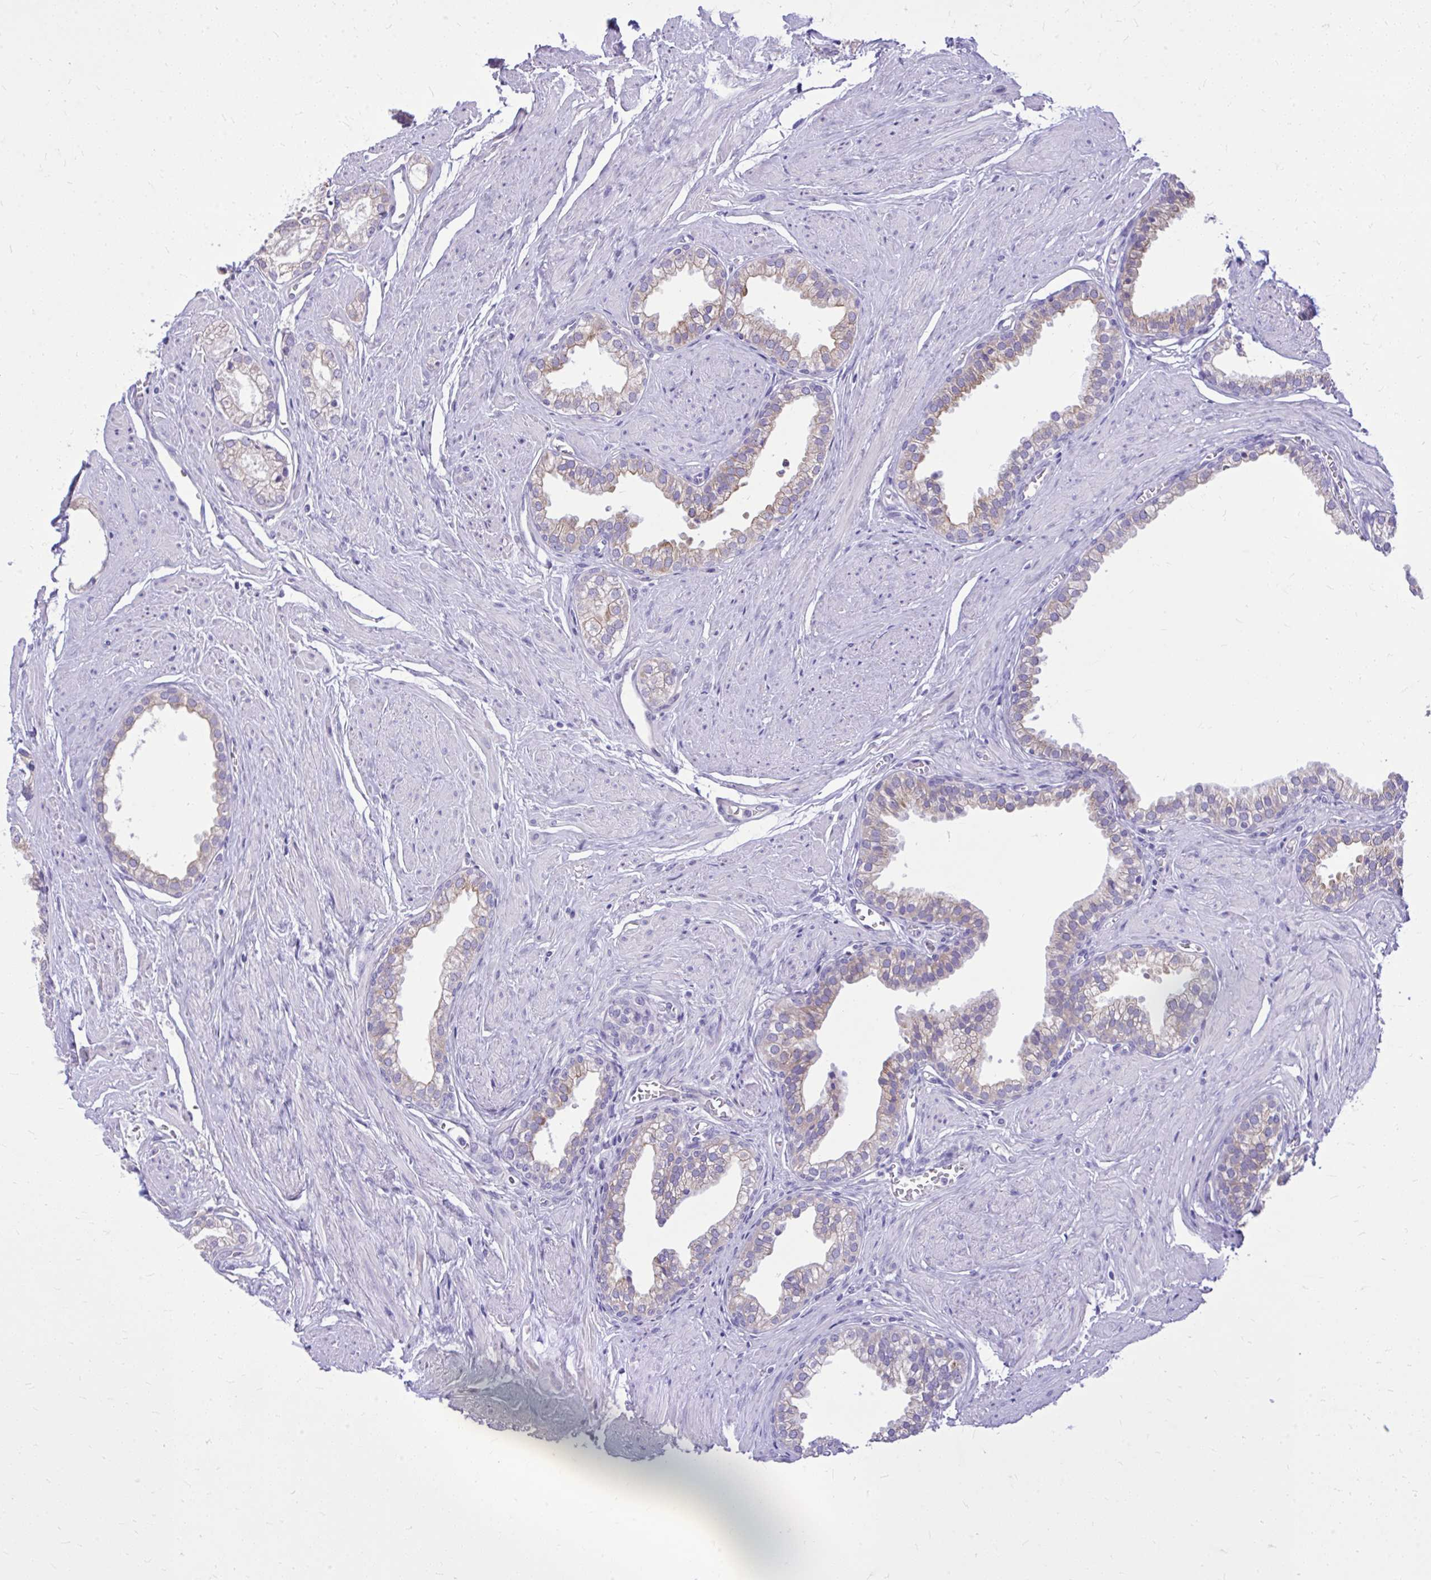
{"staining": {"intensity": "weak", "quantity": "25%-75%", "location": "cytoplasmic/membranous"}, "tissue": "prostate", "cell_type": "Glandular cells", "image_type": "normal", "snomed": [{"axis": "morphology", "description": "Normal tissue, NOS"}, {"axis": "topography", "description": "Prostate"}, {"axis": "topography", "description": "Peripheral nerve tissue"}], "caption": "Immunohistochemistry (IHC) (DAB) staining of unremarkable human prostate demonstrates weak cytoplasmic/membranous protein staining in approximately 25%-75% of glandular cells.", "gene": "NNMT", "patient": {"sex": "male", "age": 55}}